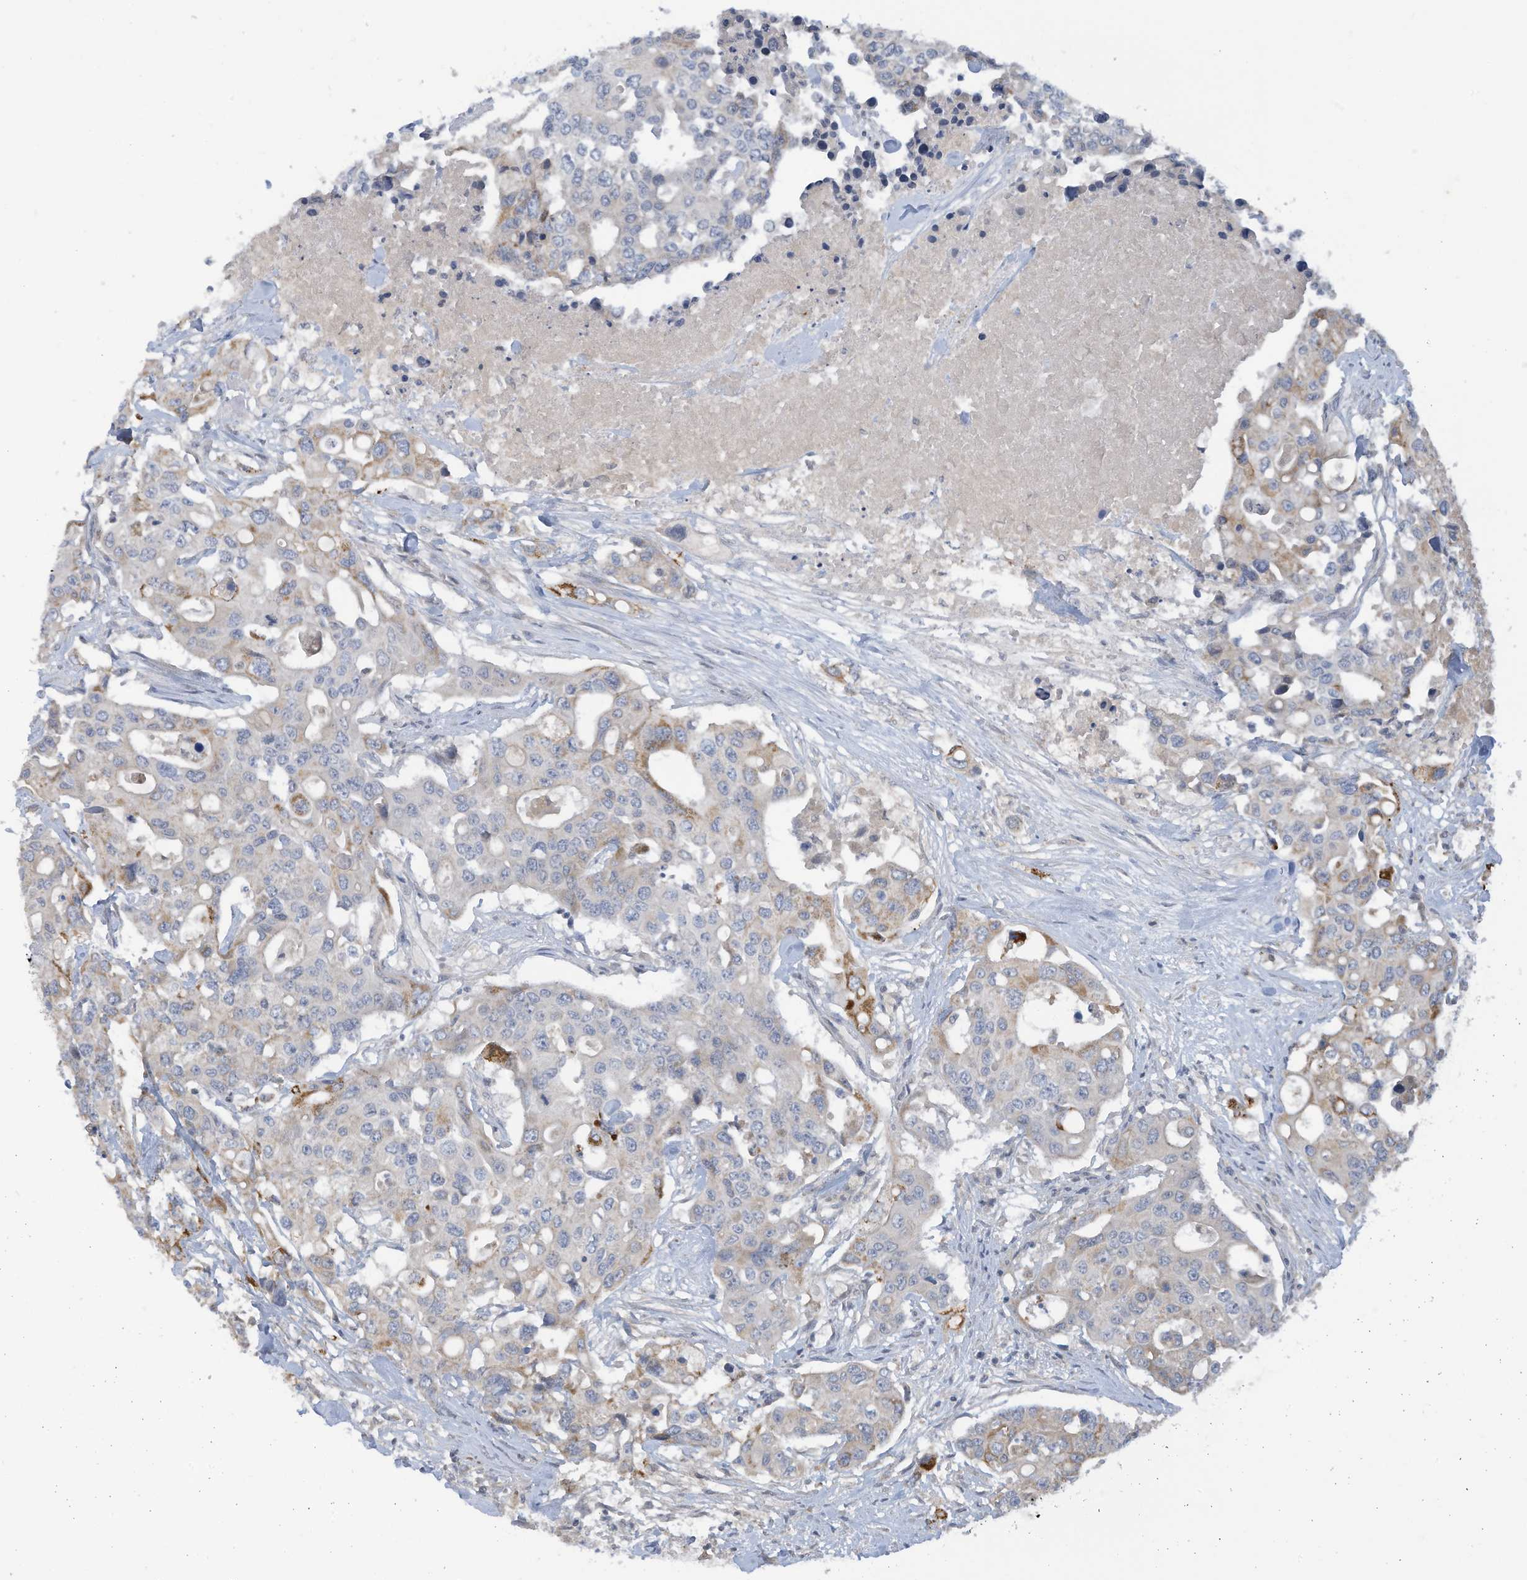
{"staining": {"intensity": "moderate", "quantity": "<25%", "location": "cytoplasmic/membranous"}, "tissue": "colorectal cancer", "cell_type": "Tumor cells", "image_type": "cancer", "snomed": [{"axis": "morphology", "description": "Adenocarcinoma, NOS"}, {"axis": "topography", "description": "Colon"}], "caption": "IHC histopathology image of colorectal cancer stained for a protein (brown), which shows low levels of moderate cytoplasmic/membranous positivity in approximately <25% of tumor cells.", "gene": "SCGB1D2", "patient": {"sex": "male", "age": 77}}